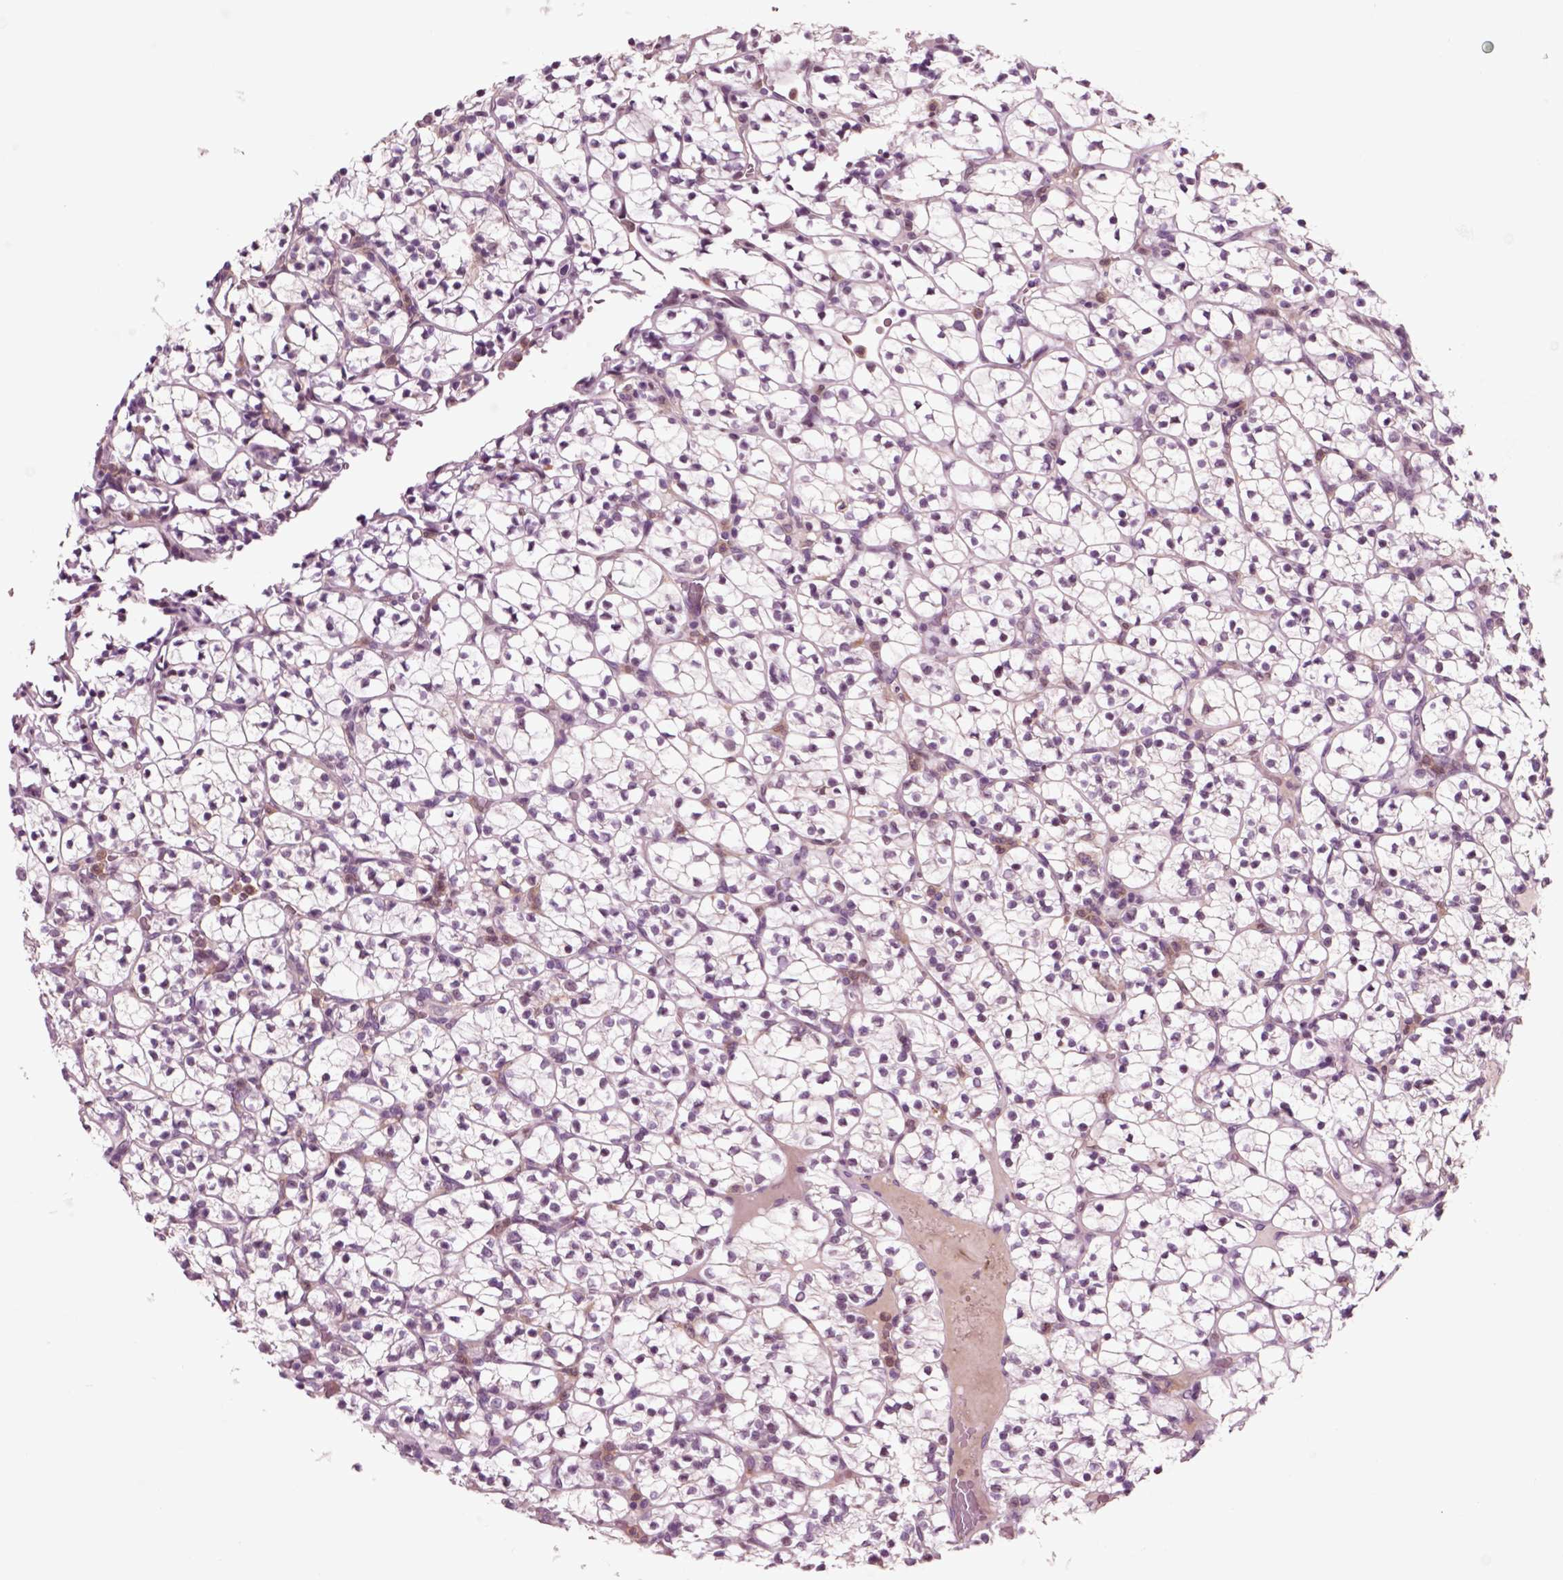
{"staining": {"intensity": "negative", "quantity": "none", "location": "none"}, "tissue": "renal cancer", "cell_type": "Tumor cells", "image_type": "cancer", "snomed": [{"axis": "morphology", "description": "Adenocarcinoma, NOS"}, {"axis": "topography", "description": "Kidney"}], "caption": "The micrograph reveals no significant positivity in tumor cells of renal adenocarcinoma. (DAB (3,3'-diaminobenzidine) IHC with hematoxylin counter stain).", "gene": "CHGB", "patient": {"sex": "female", "age": 89}}